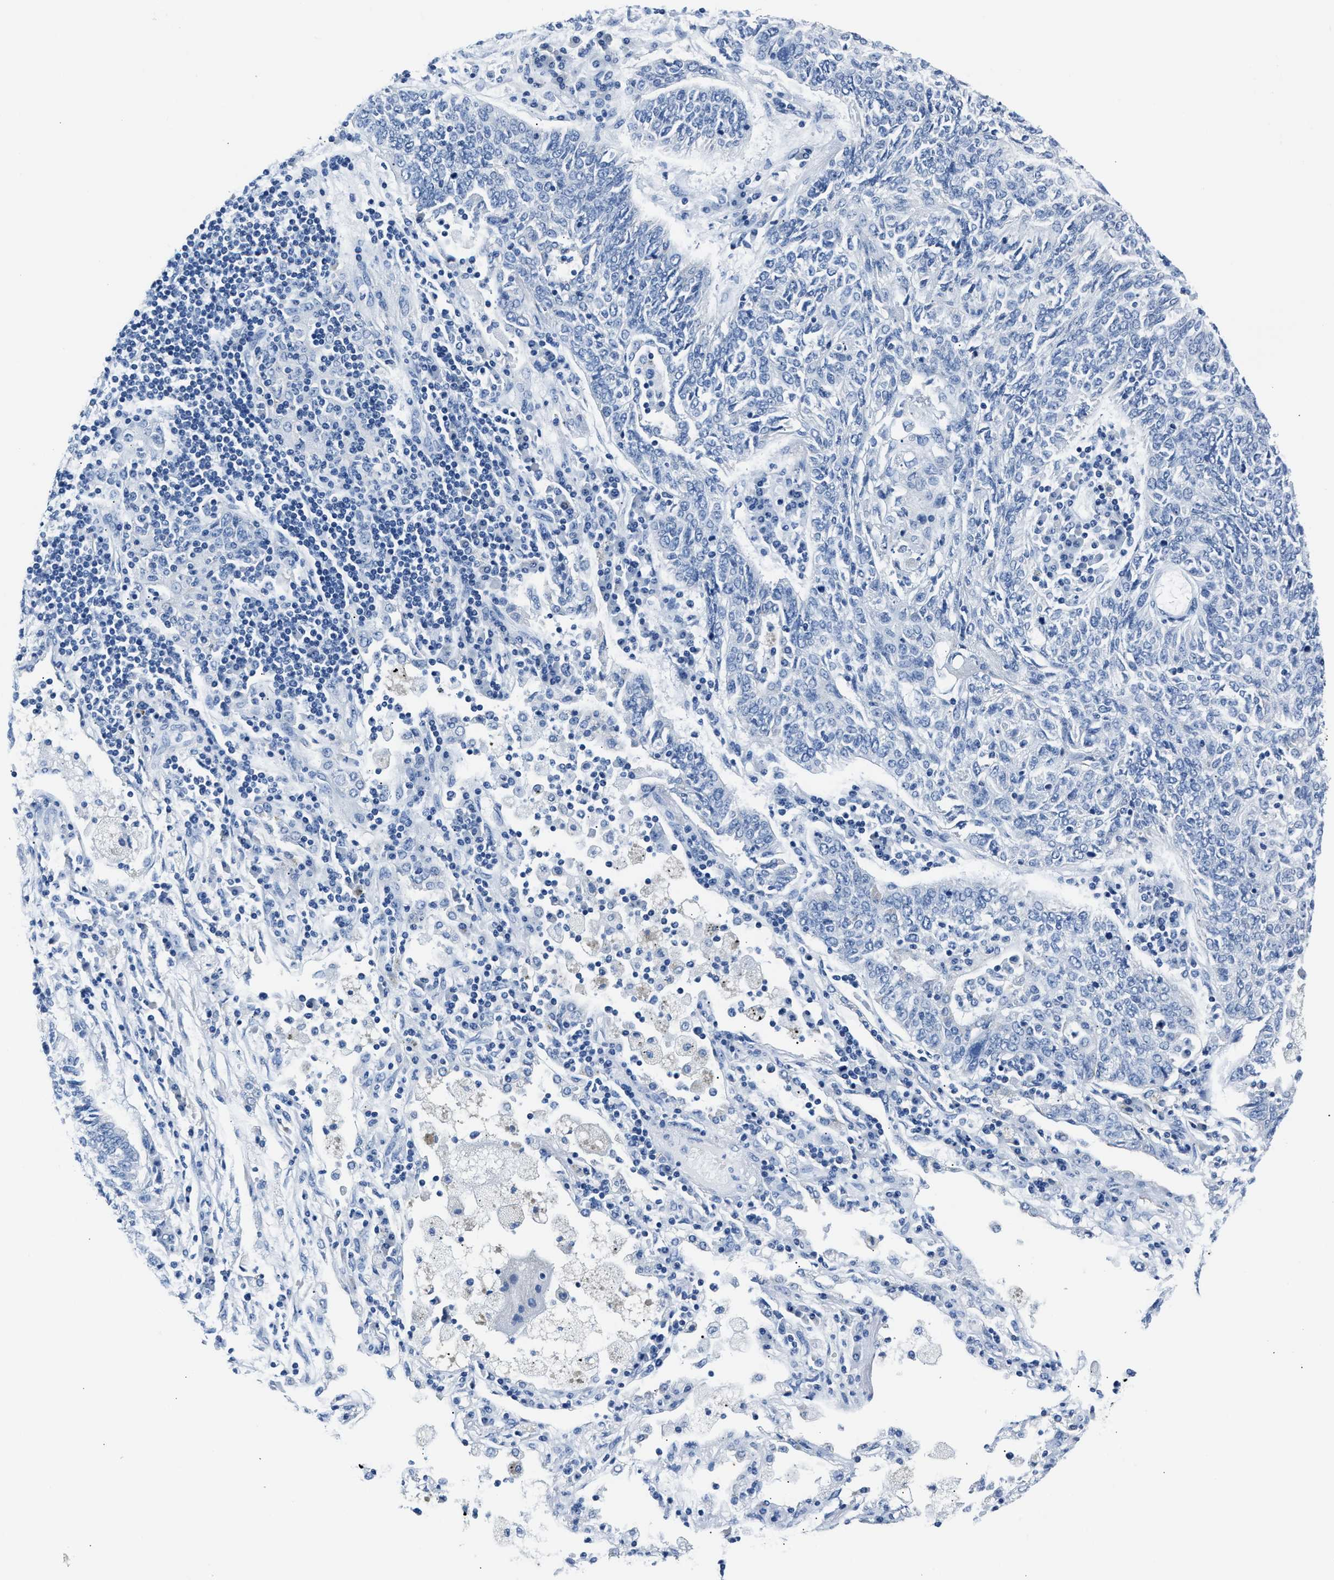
{"staining": {"intensity": "negative", "quantity": "none", "location": "none"}, "tissue": "lung cancer", "cell_type": "Tumor cells", "image_type": "cancer", "snomed": [{"axis": "morphology", "description": "Normal tissue, NOS"}, {"axis": "morphology", "description": "Squamous cell carcinoma, NOS"}, {"axis": "topography", "description": "Cartilage tissue"}, {"axis": "topography", "description": "Bronchus"}, {"axis": "topography", "description": "Lung"}], "caption": "A micrograph of squamous cell carcinoma (lung) stained for a protein exhibits no brown staining in tumor cells.", "gene": "AMACR", "patient": {"sex": "female", "age": 49}}